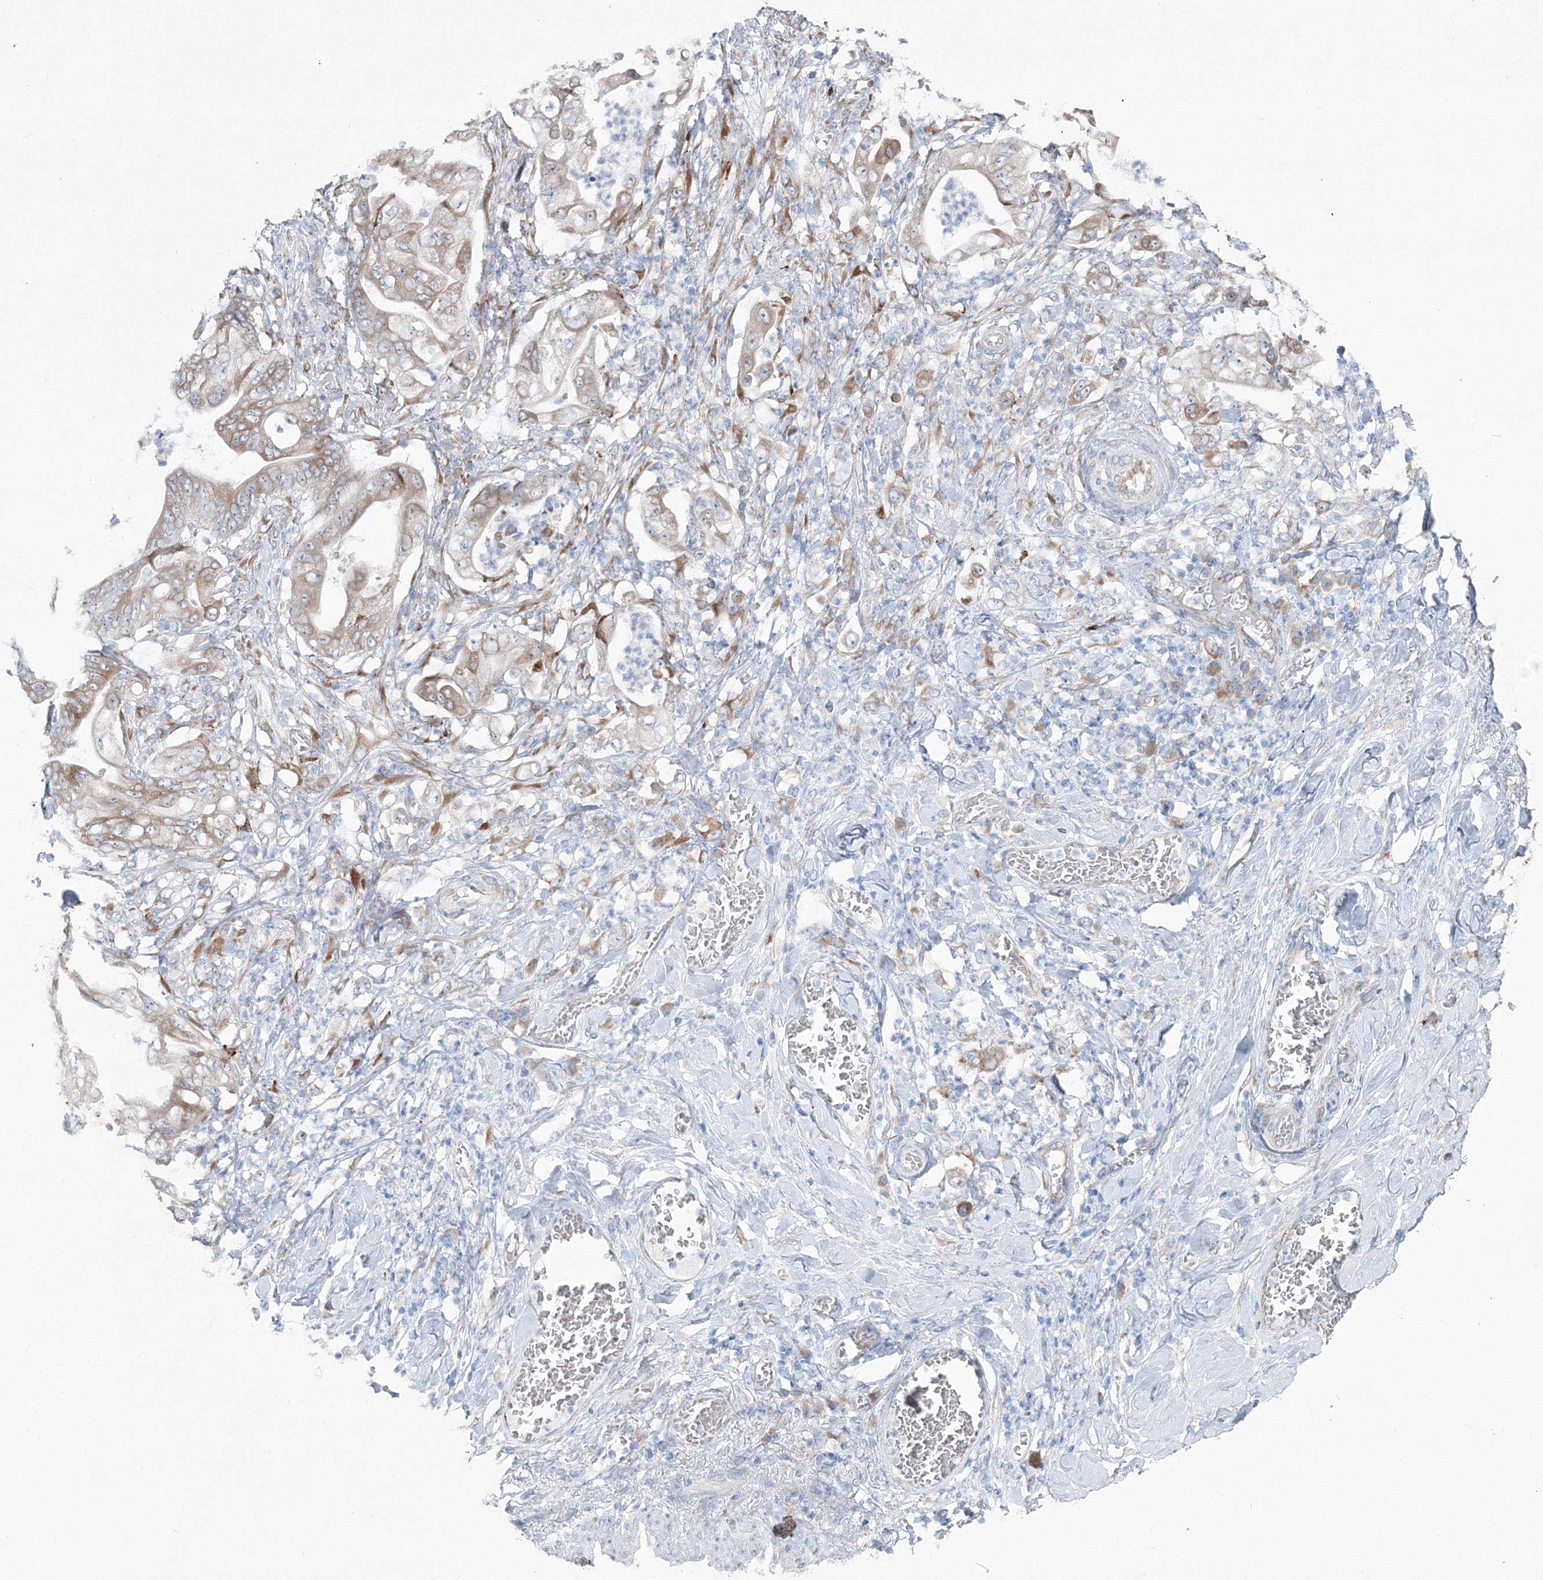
{"staining": {"intensity": "weak", "quantity": "25%-75%", "location": "cytoplasmic/membranous"}, "tissue": "stomach cancer", "cell_type": "Tumor cells", "image_type": "cancer", "snomed": [{"axis": "morphology", "description": "Adenocarcinoma, NOS"}, {"axis": "topography", "description": "Stomach"}], "caption": "Brown immunohistochemical staining in stomach cancer exhibits weak cytoplasmic/membranous expression in about 25%-75% of tumor cells.", "gene": "RCN1", "patient": {"sex": "female", "age": 73}}